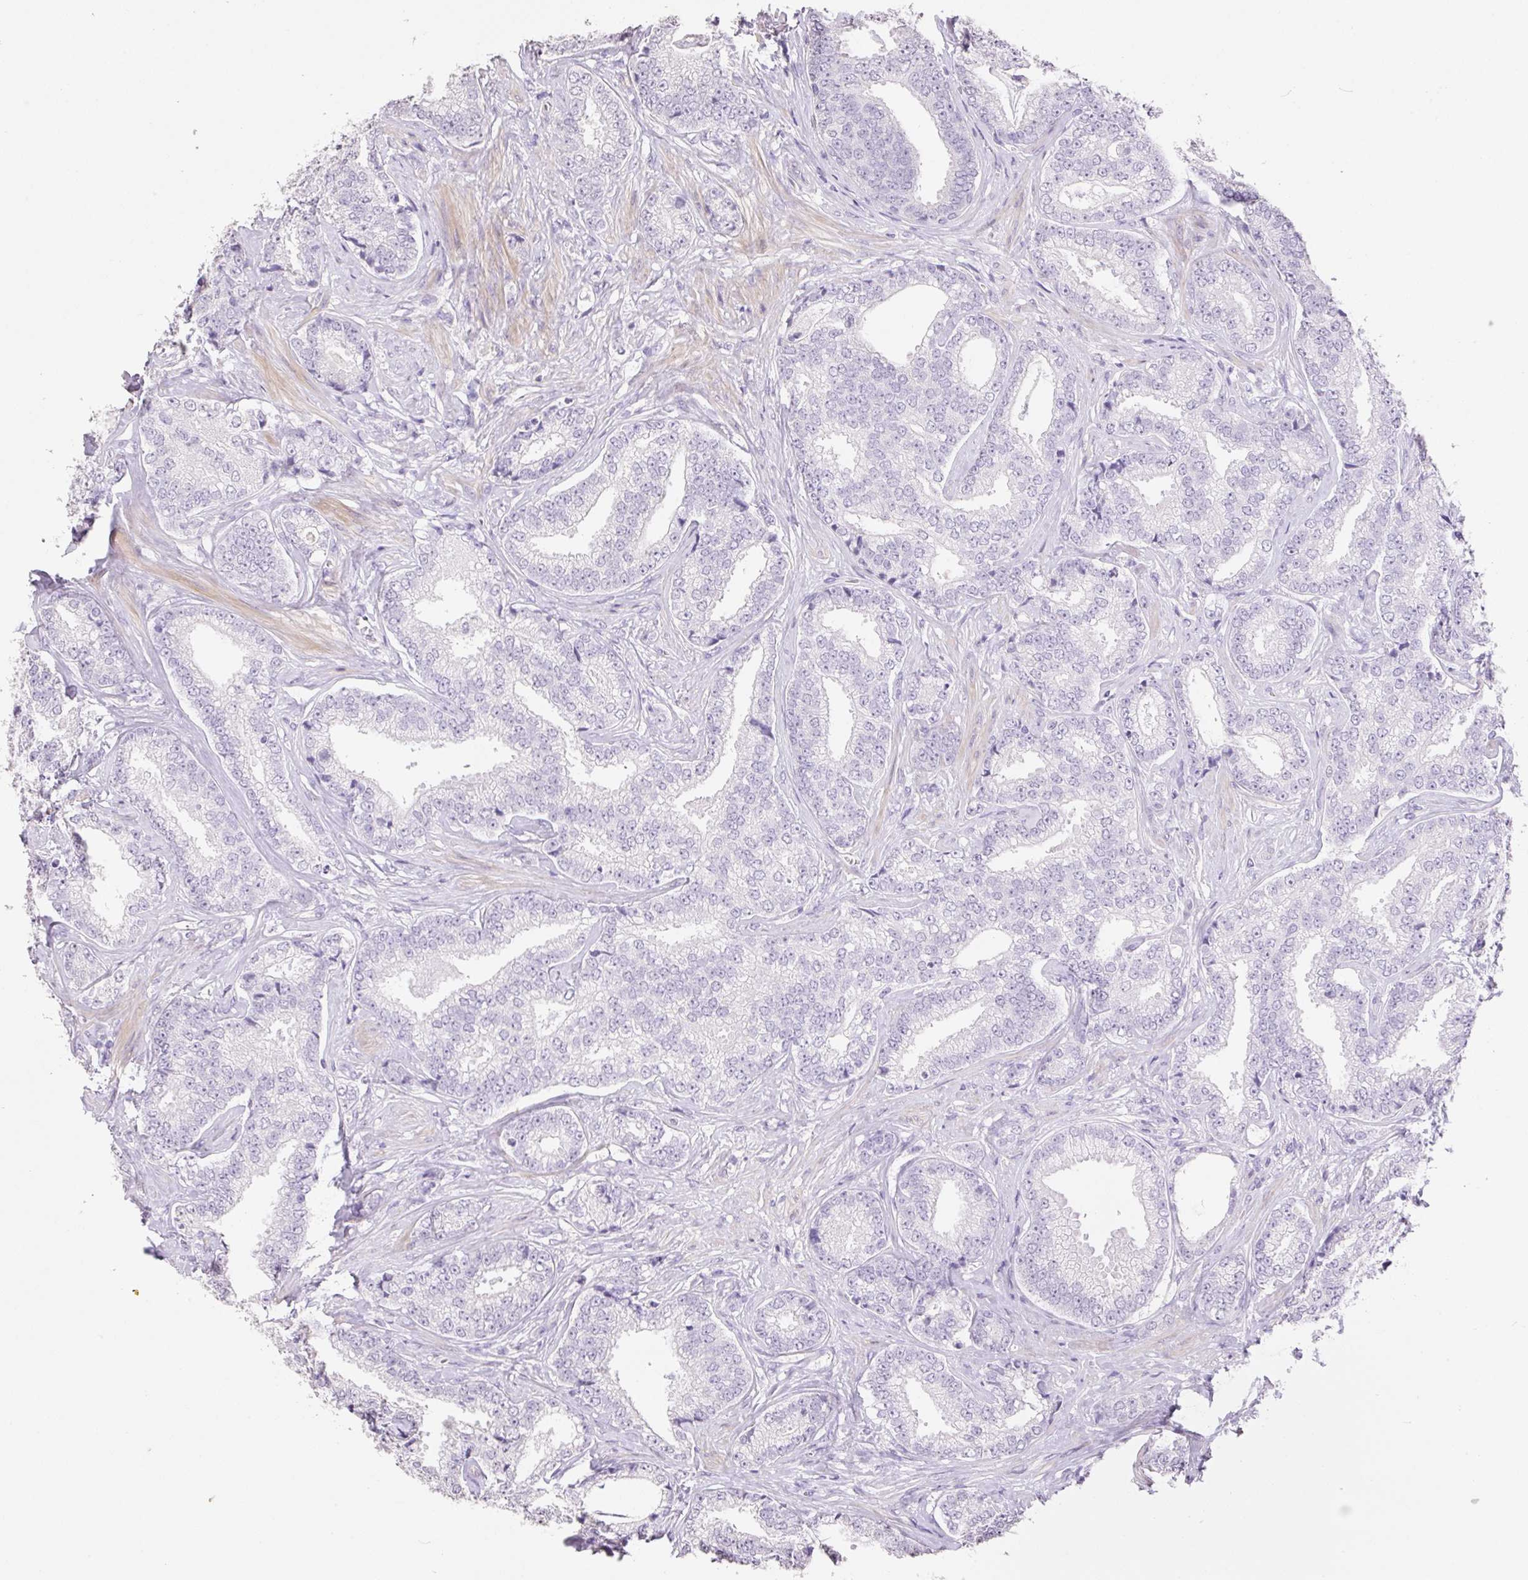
{"staining": {"intensity": "negative", "quantity": "none", "location": "none"}, "tissue": "prostate cancer", "cell_type": "Tumor cells", "image_type": "cancer", "snomed": [{"axis": "morphology", "description": "Adenocarcinoma, Low grade"}, {"axis": "topography", "description": "Prostate"}], "caption": "Tumor cells show no significant protein expression in prostate cancer (low-grade adenocarcinoma).", "gene": "HCRTR2", "patient": {"sex": "male", "age": 63}}